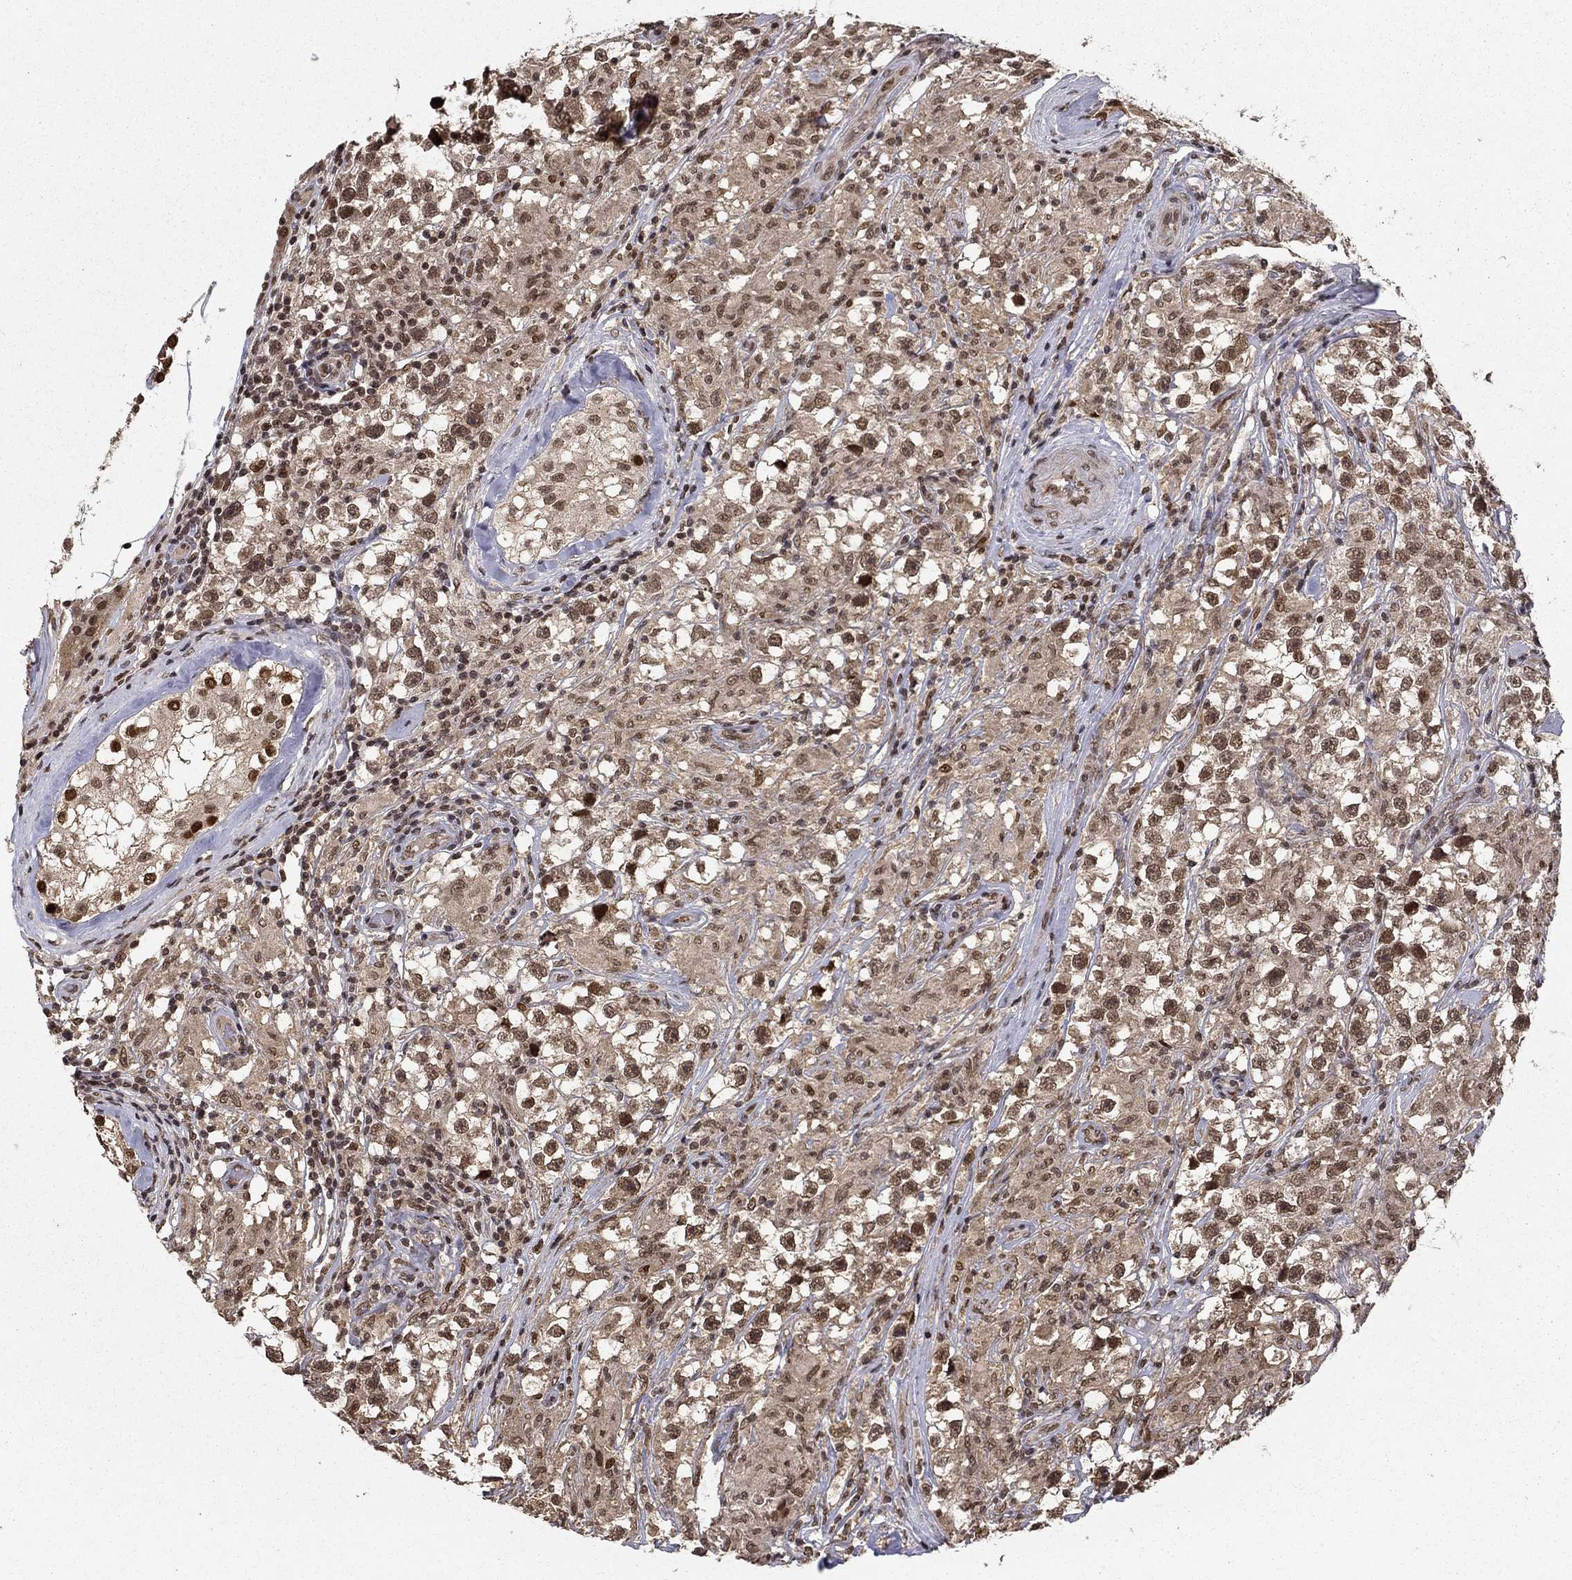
{"staining": {"intensity": "moderate", "quantity": ">75%", "location": "cytoplasmic/membranous,nuclear"}, "tissue": "testis cancer", "cell_type": "Tumor cells", "image_type": "cancer", "snomed": [{"axis": "morphology", "description": "Seminoma, NOS"}, {"axis": "topography", "description": "Testis"}], "caption": "A medium amount of moderate cytoplasmic/membranous and nuclear staining is seen in approximately >75% of tumor cells in testis seminoma tissue. The staining was performed using DAB, with brown indicating positive protein expression. Nuclei are stained blue with hematoxylin.", "gene": "CDCA7L", "patient": {"sex": "male", "age": 46}}